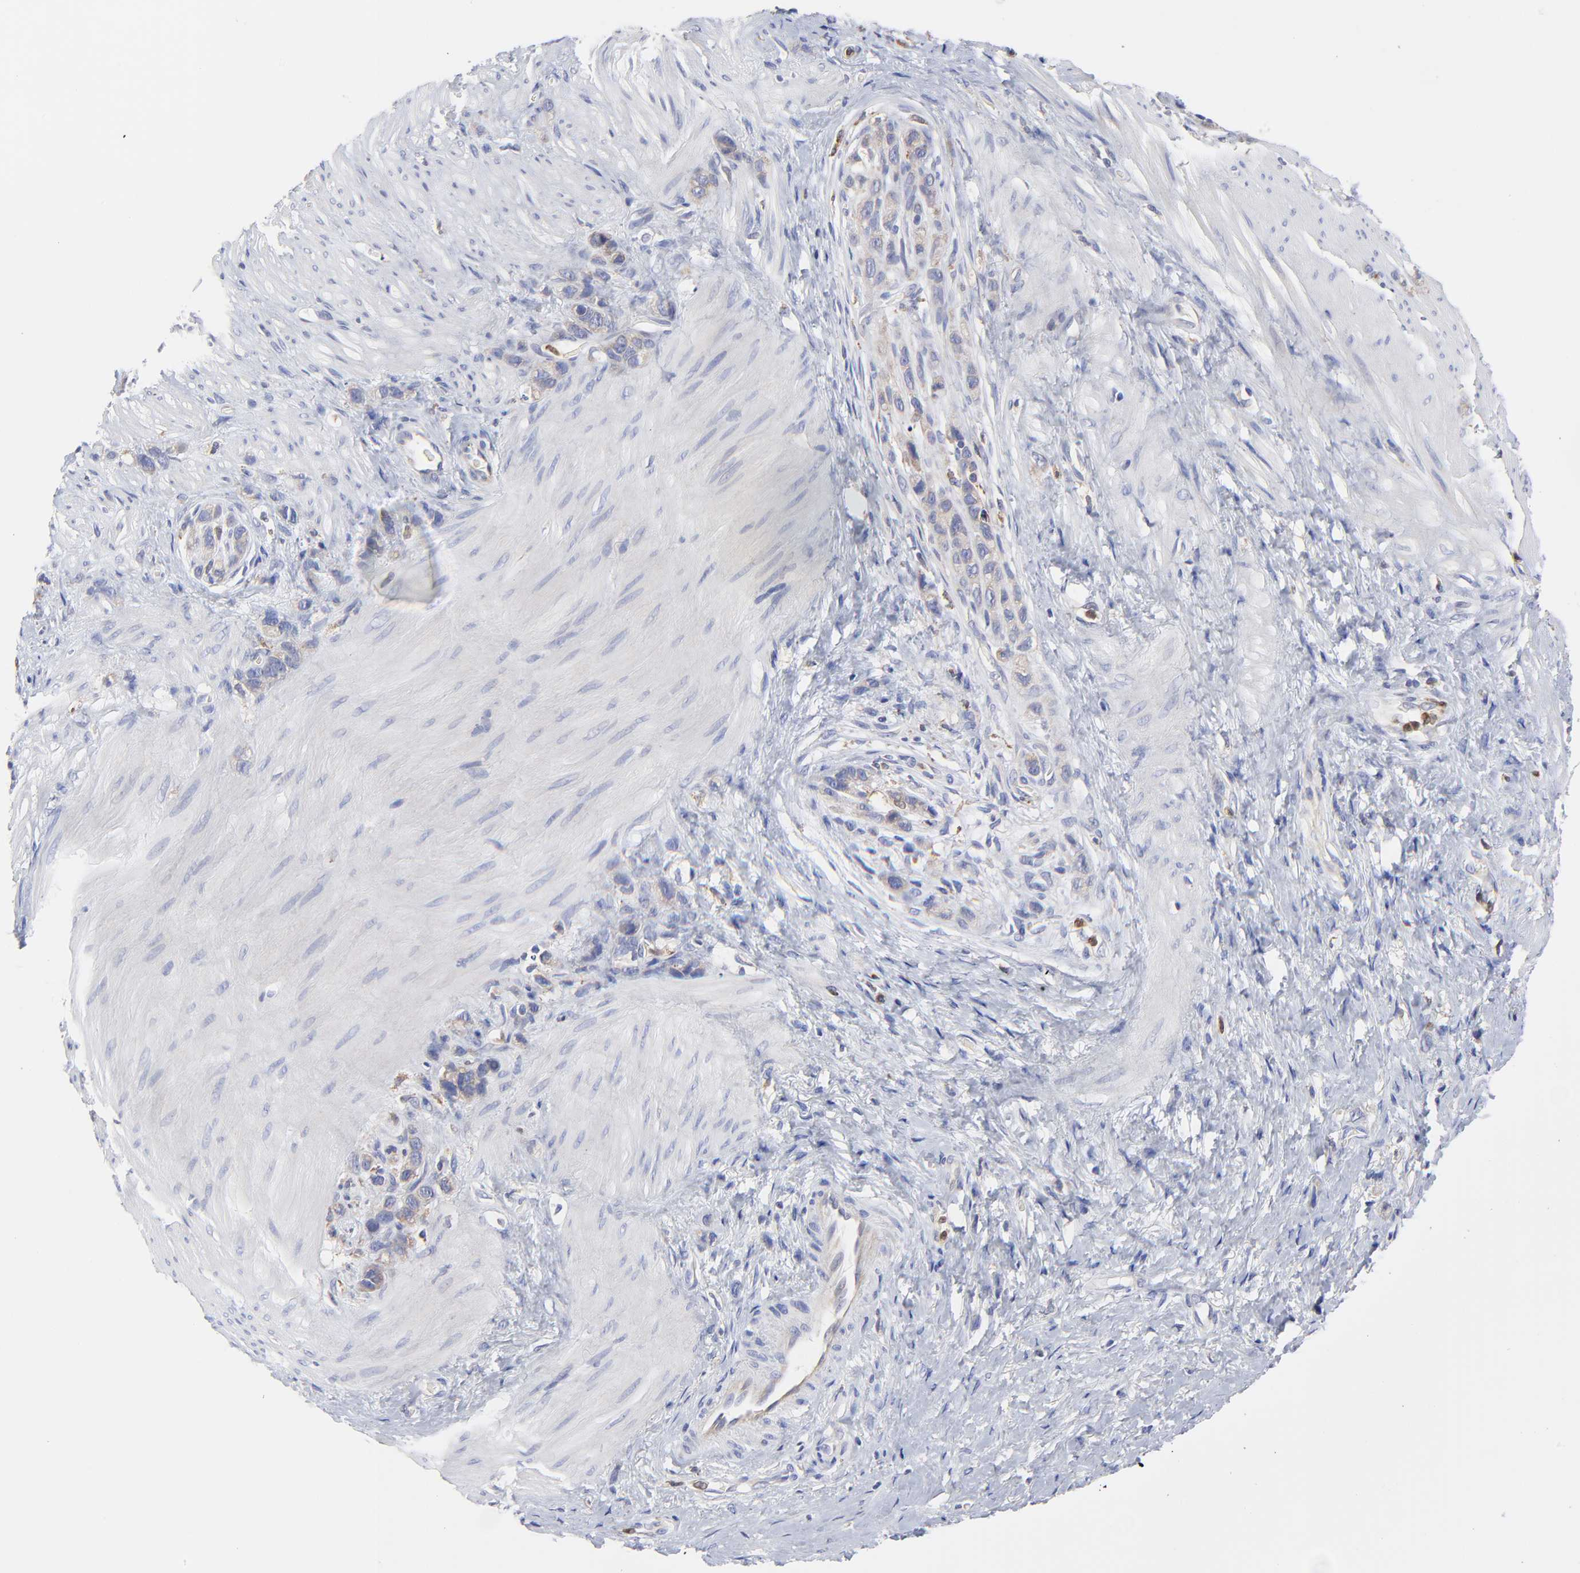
{"staining": {"intensity": "weak", "quantity": ">75%", "location": "cytoplasmic/membranous"}, "tissue": "stomach cancer", "cell_type": "Tumor cells", "image_type": "cancer", "snomed": [{"axis": "morphology", "description": "Normal tissue, NOS"}, {"axis": "morphology", "description": "Adenocarcinoma, NOS"}, {"axis": "morphology", "description": "Adenocarcinoma, High grade"}, {"axis": "topography", "description": "Stomach, upper"}, {"axis": "topography", "description": "Stomach"}], "caption": "A brown stain highlights weak cytoplasmic/membranous positivity of a protein in adenocarcinoma (stomach) tumor cells.", "gene": "MOSPD2", "patient": {"sex": "female", "age": 65}}